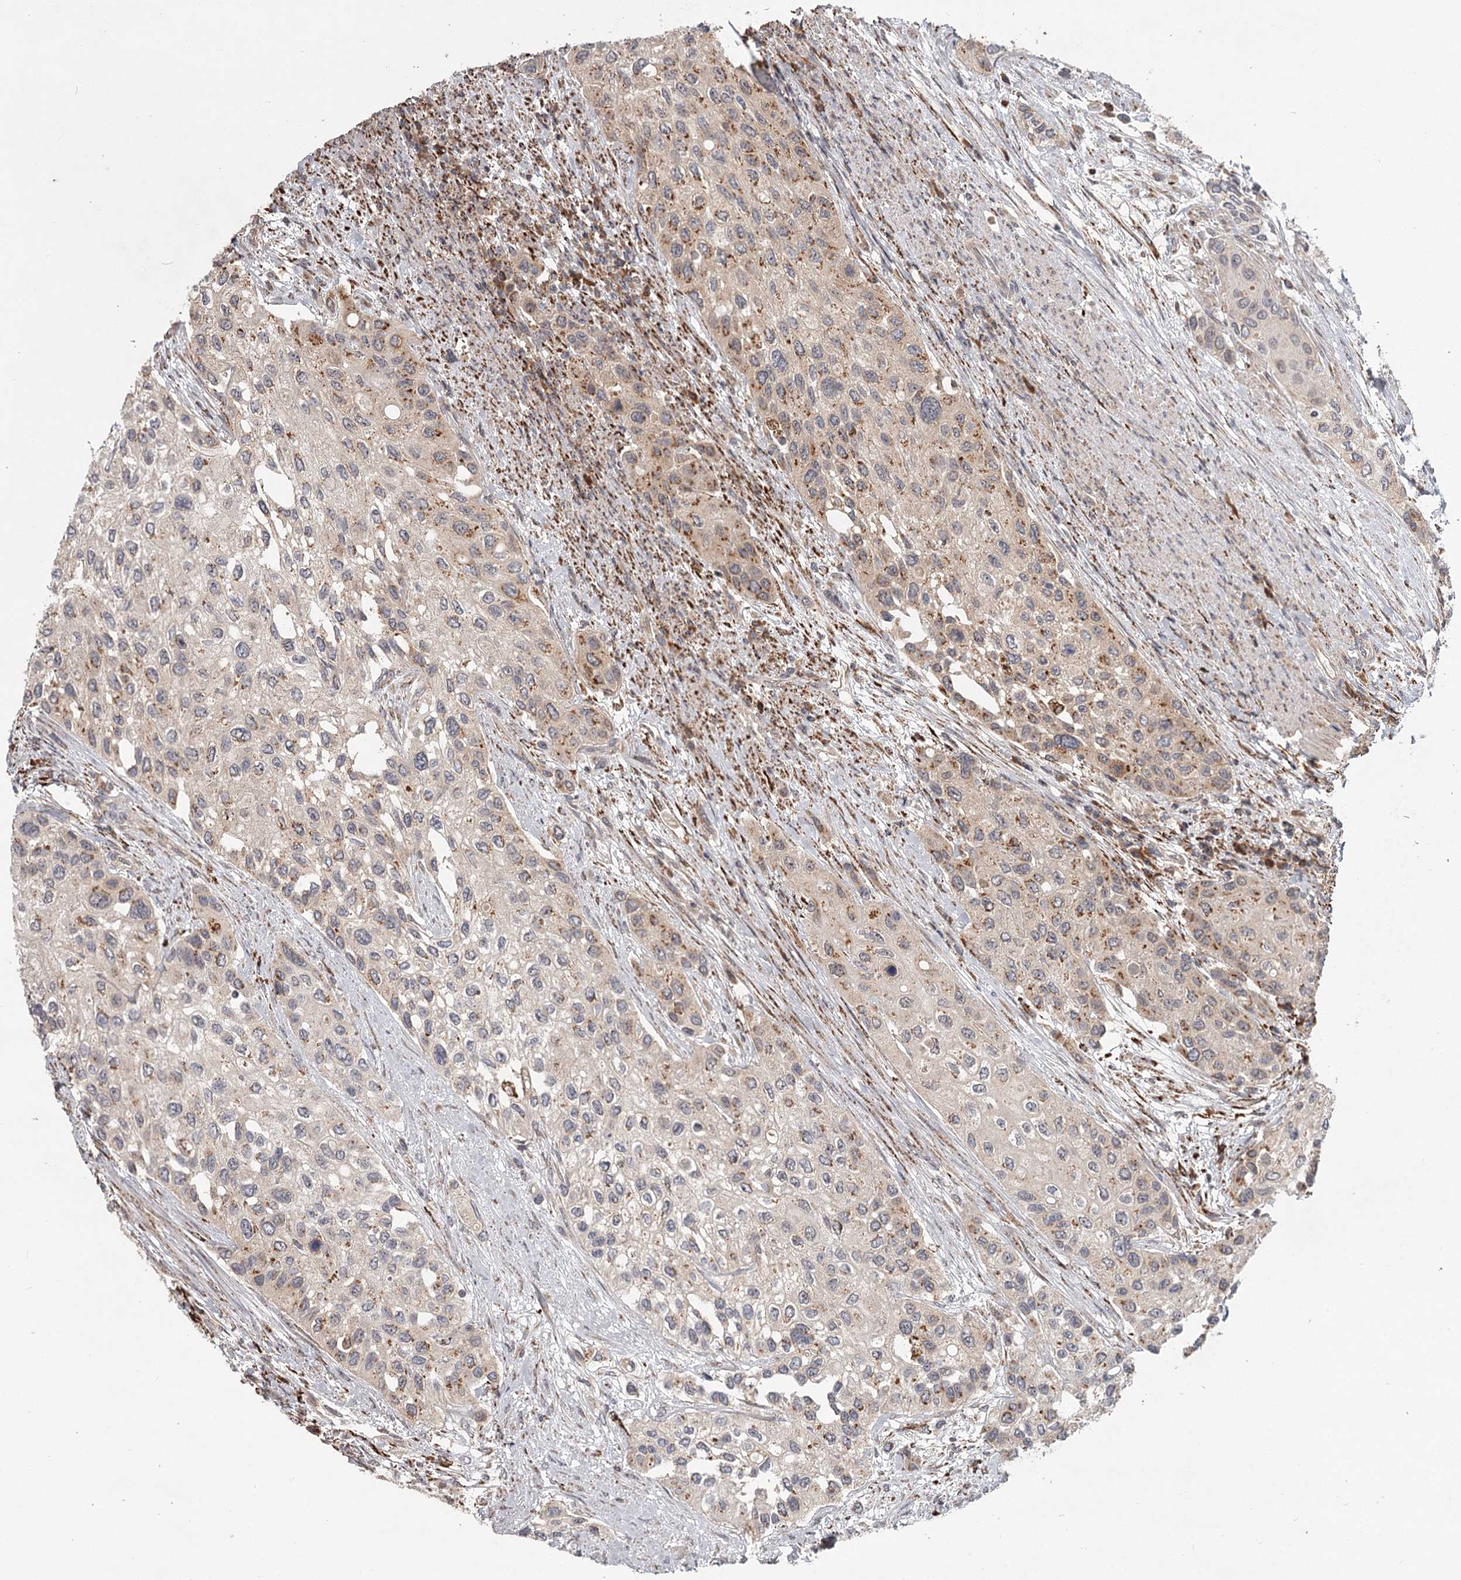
{"staining": {"intensity": "moderate", "quantity": "<25%", "location": "cytoplasmic/membranous"}, "tissue": "urothelial cancer", "cell_type": "Tumor cells", "image_type": "cancer", "snomed": [{"axis": "morphology", "description": "Normal tissue, NOS"}, {"axis": "morphology", "description": "Urothelial carcinoma, High grade"}, {"axis": "topography", "description": "Vascular tissue"}, {"axis": "topography", "description": "Urinary bladder"}], "caption": "A high-resolution photomicrograph shows immunohistochemistry staining of urothelial cancer, which reveals moderate cytoplasmic/membranous positivity in approximately <25% of tumor cells.", "gene": "CDC123", "patient": {"sex": "female", "age": 56}}